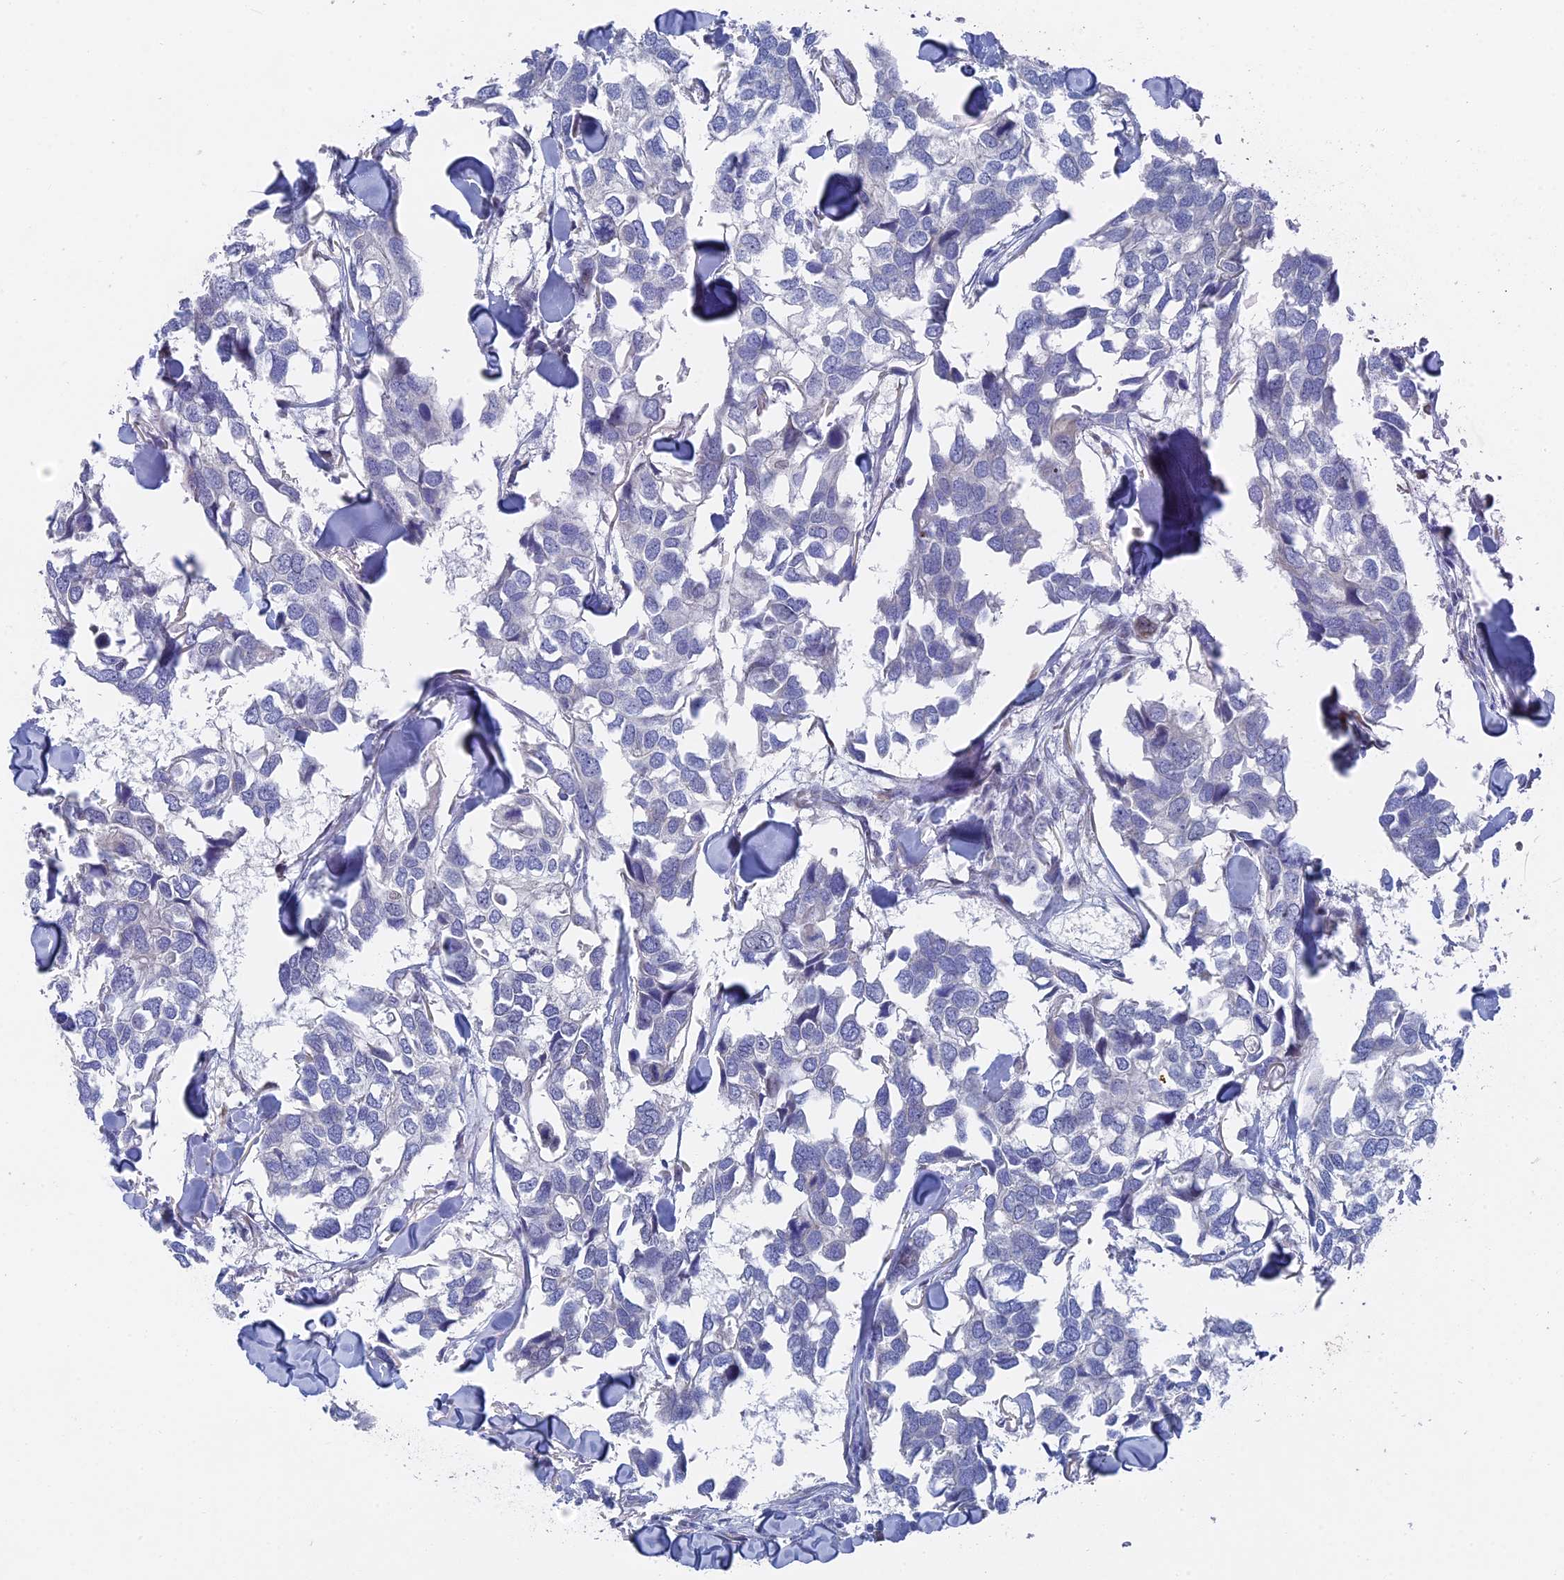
{"staining": {"intensity": "negative", "quantity": "none", "location": "none"}, "tissue": "breast cancer", "cell_type": "Tumor cells", "image_type": "cancer", "snomed": [{"axis": "morphology", "description": "Duct carcinoma"}, {"axis": "topography", "description": "Breast"}], "caption": "The immunohistochemistry (IHC) photomicrograph has no significant positivity in tumor cells of intraductal carcinoma (breast) tissue. (DAB (3,3'-diaminobenzidine) immunohistochemistry (IHC) visualized using brightfield microscopy, high magnification).", "gene": "TMEM161A", "patient": {"sex": "female", "age": 83}}